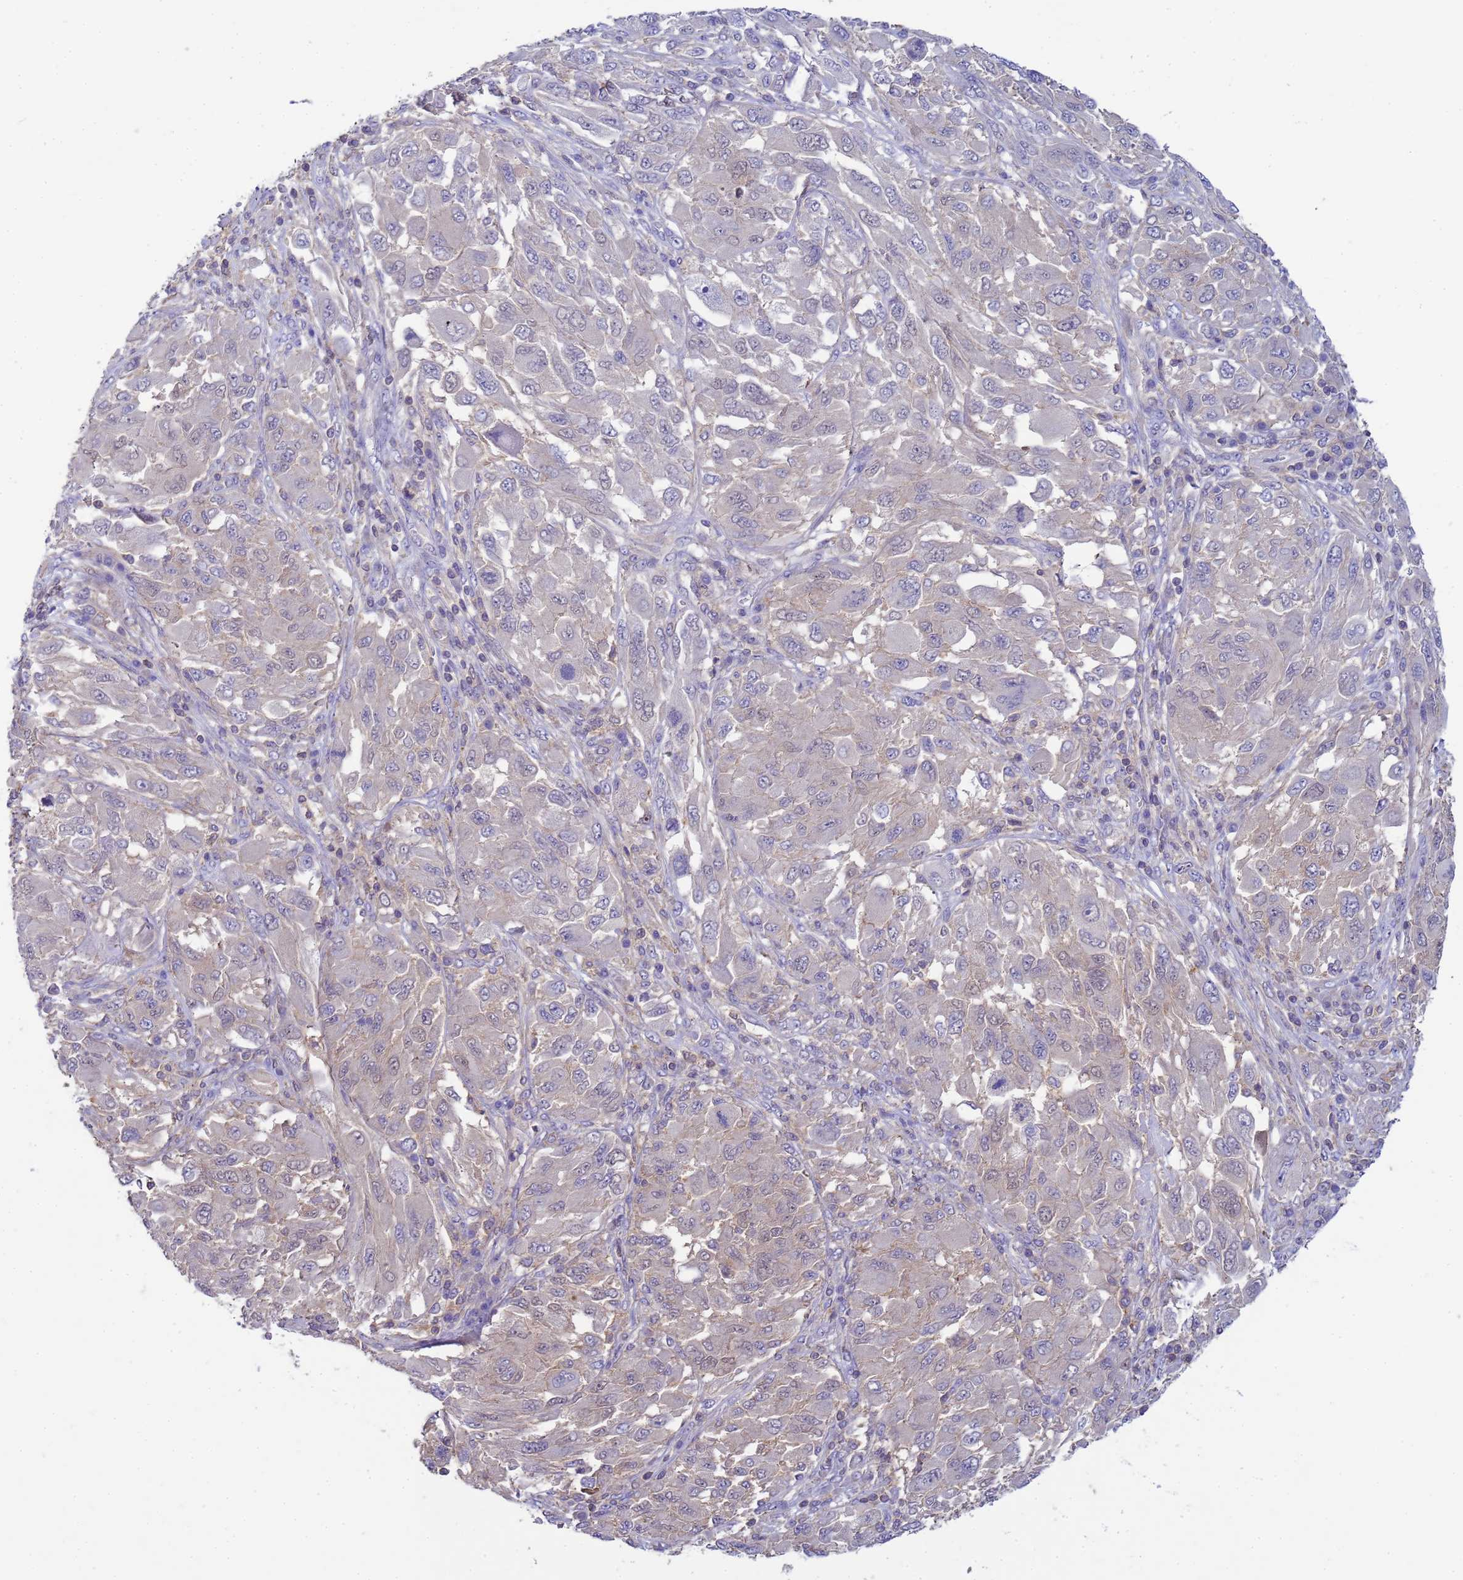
{"staining": {"intensity": "negative", "quantity": "none", "location": "none"}, "tissue": "melanoma", "cell_type": "Tumor cells", "image_type": "cancer", "snomed": [{"axis": "morphology", "description": "Malignant melanoma, NOS"}, {"axis": "topography", "description": "Skin"}], "caption": "Tumor cells show no significant staining in malignant melanoma.", "gene": "KLHL13", "patient": {"sex": "female", "age": 91}}